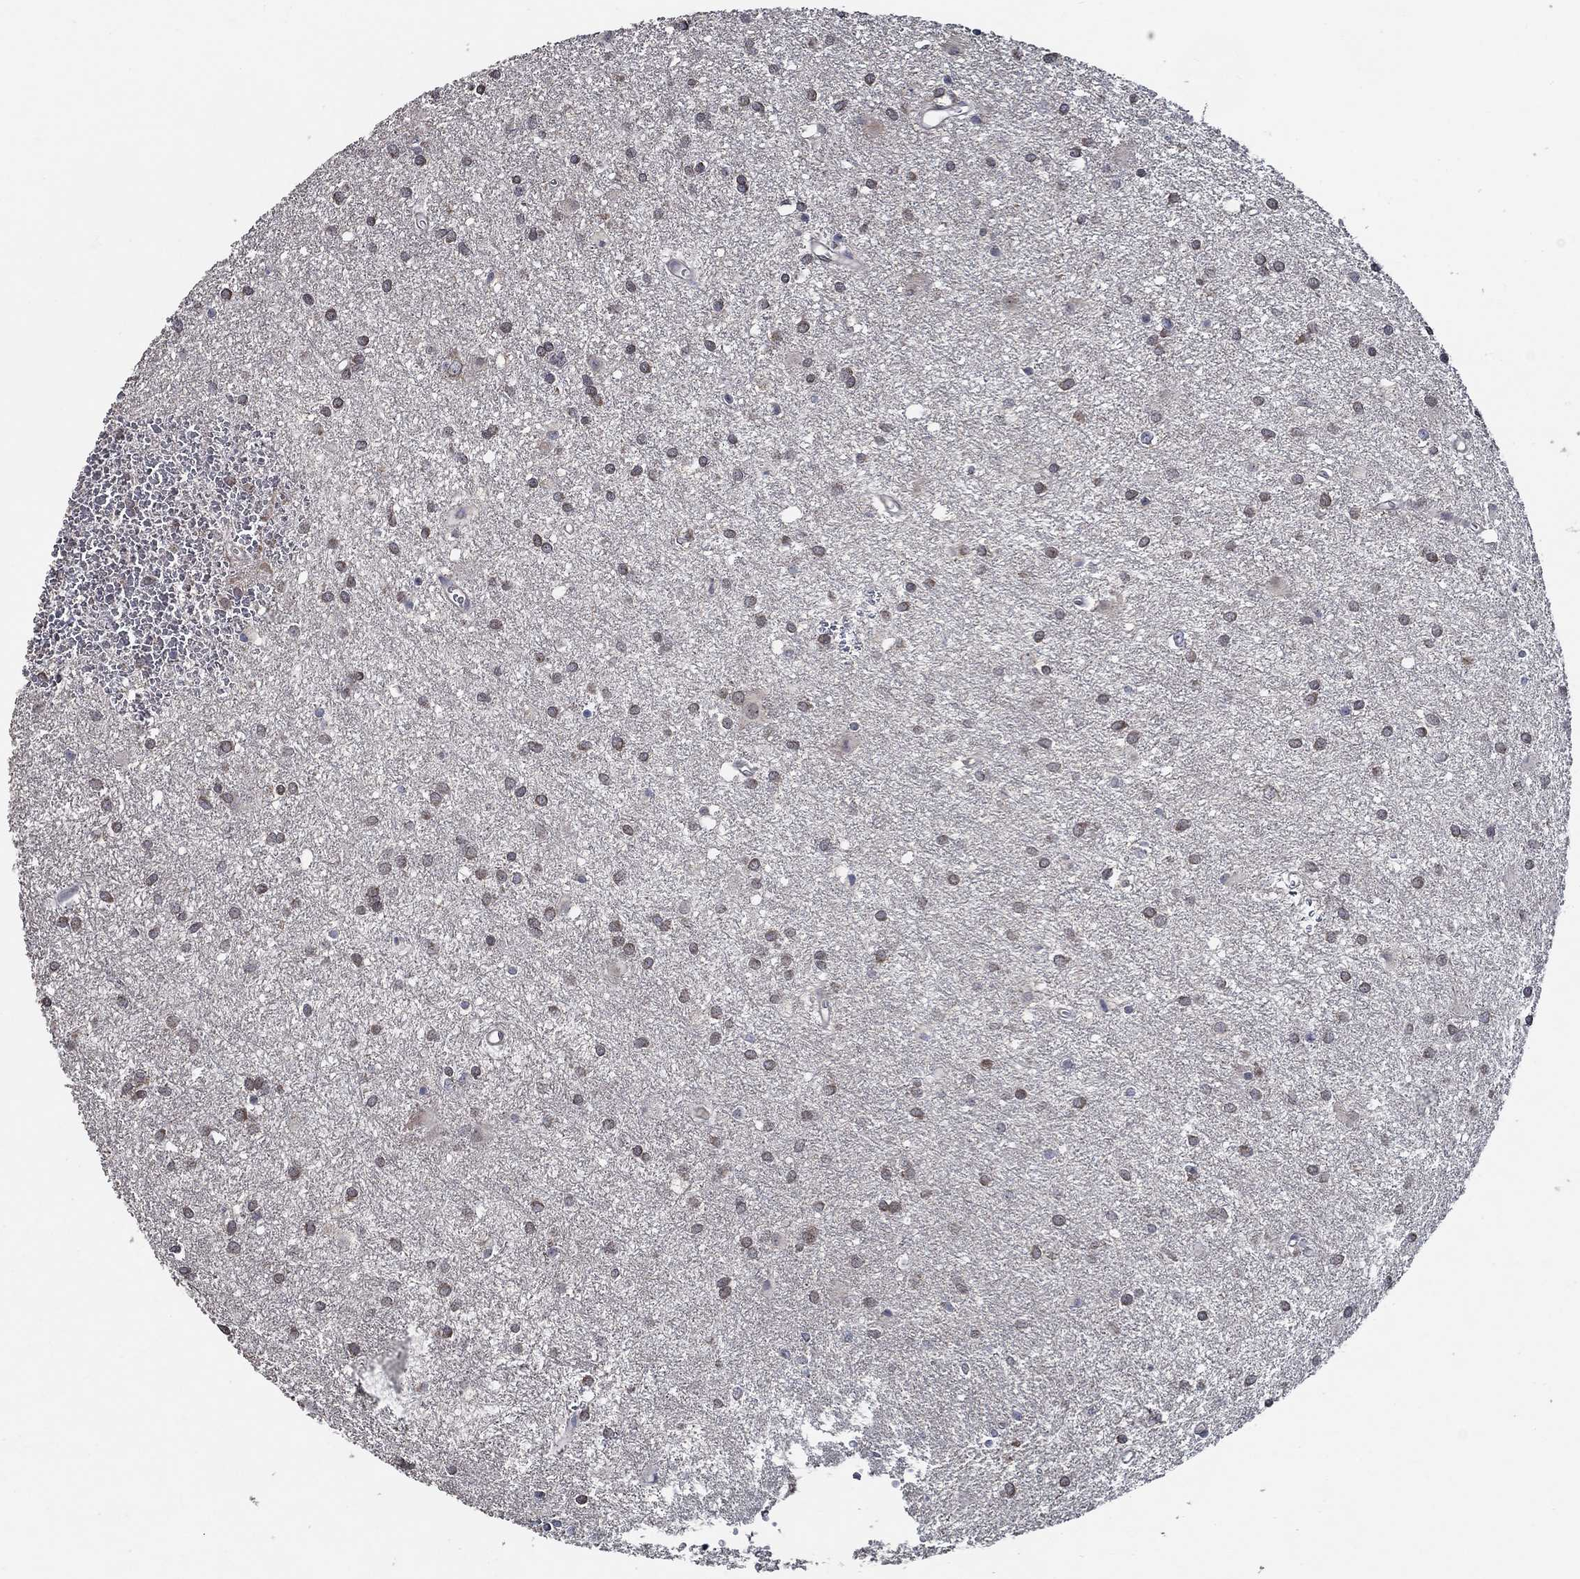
{"staining": {"intensity": "moderate", "quantity": "<25%", "location": "cytoplasmic/membranous"}, "tissue": "glioma", "cell_type": "Tumor cells", "image_type": "cancer", "snomed": [{"axis": "morphology", "description": "Glioma, malignant, Low grade"}, {"axis": "topography", "description": "Brain"}], "caption": "Immunohistochemical staining of low-grade glioma (malignant) reveals low levels of moderate cytoplasmic/membranous expression in about <25% of tumor cells.", "gene": "WDR53", "patient": {"sex": "male", "age": 58}}